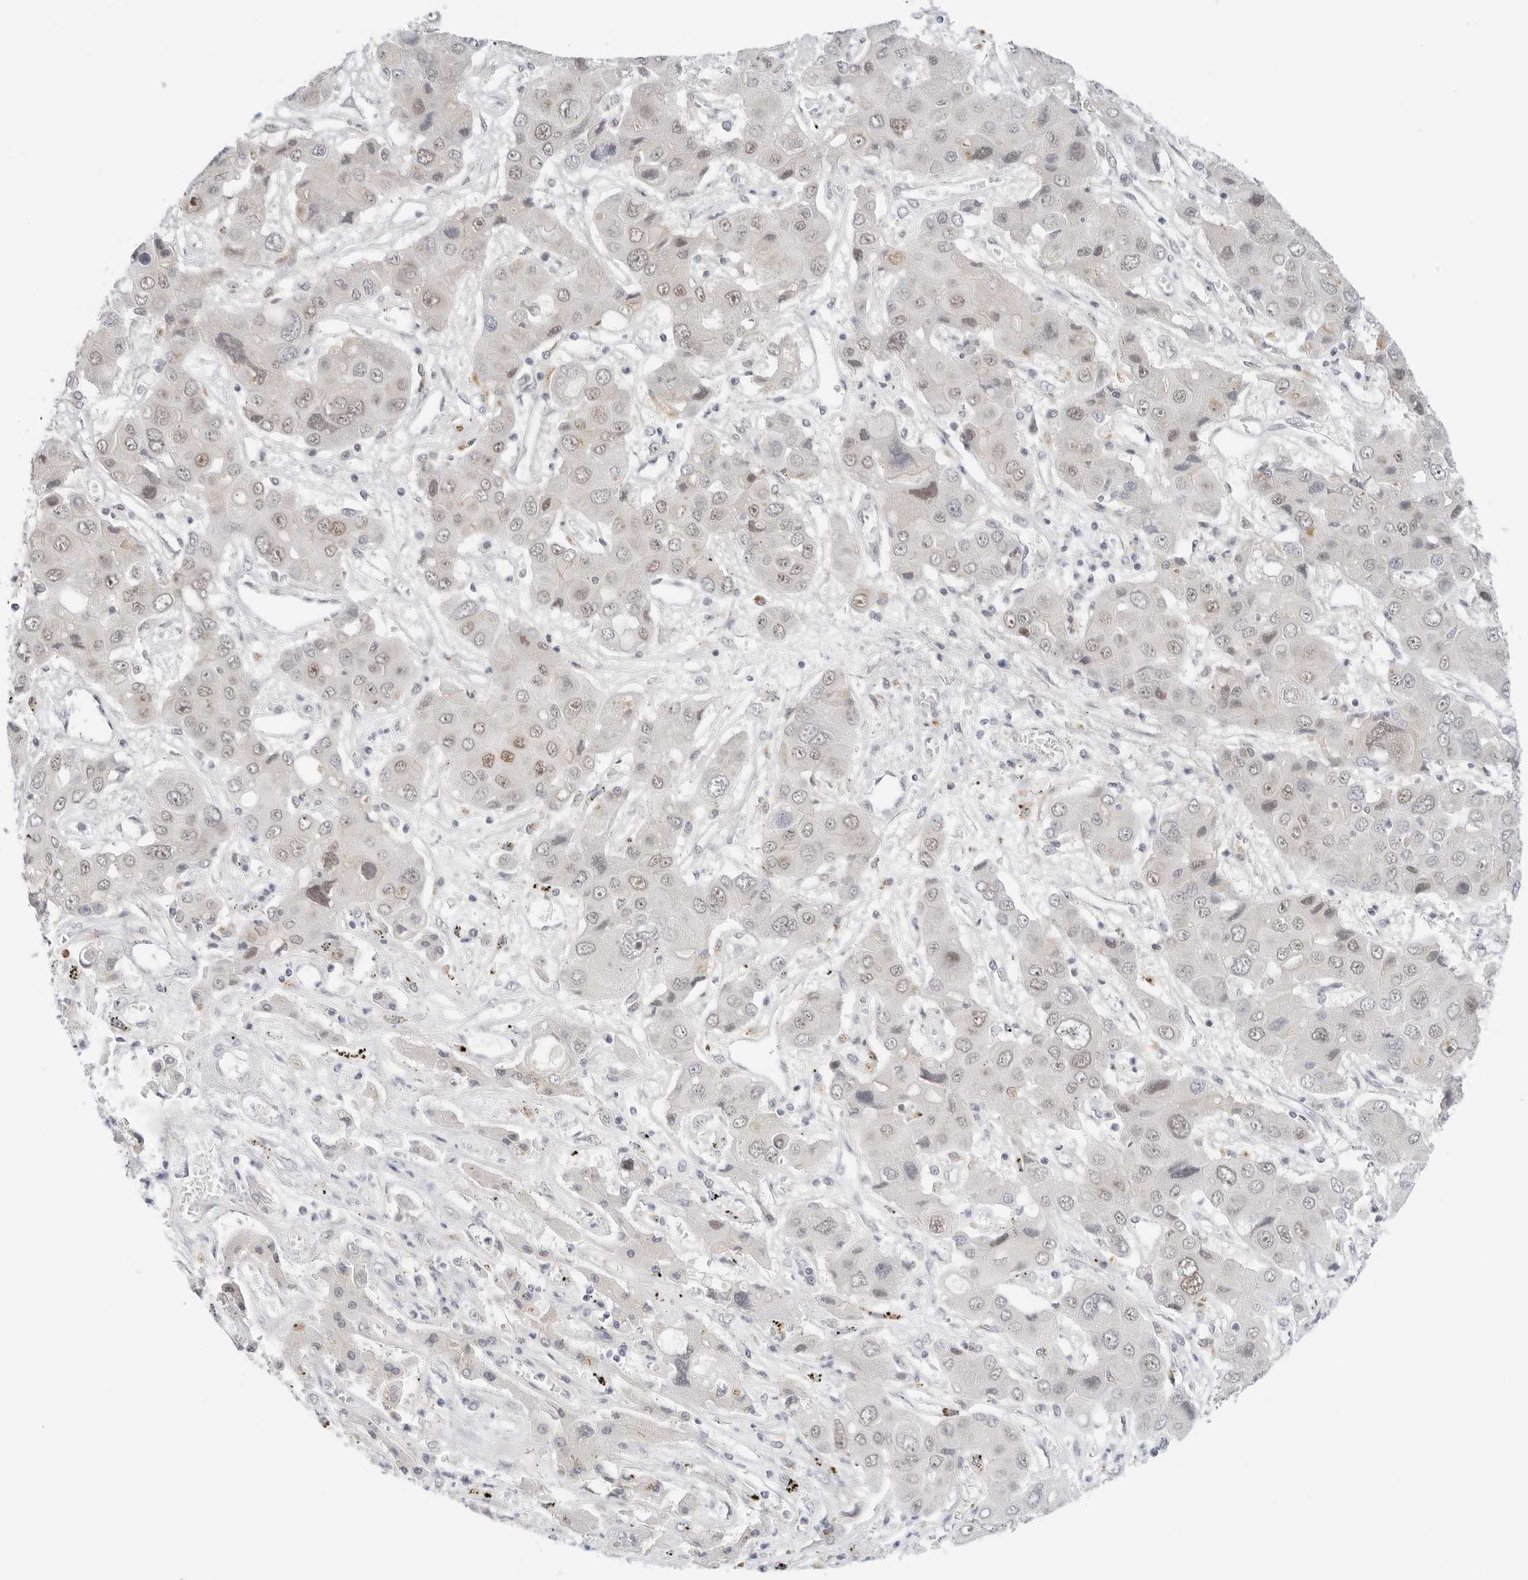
{"staining": {"intensity": "weak", "quantity": "25%-75%", "location": "nuclear"}, "tissue": "liver cancer", "cell_type": "Tumor cells", "image_type": "cancer", "snomed": [{"axis": "morphology", "description": "Cholangiocarcinoma"}, {"axis": "topography", "description": "Liver"}], "caption": "Tumor cells reveal low levels of weak nuclear expression in about 25%-75% of cells in human cholangiocarcinoma (liver).", "gene": "TSEN2", "patient": {"sex": "male", "age": 67}}